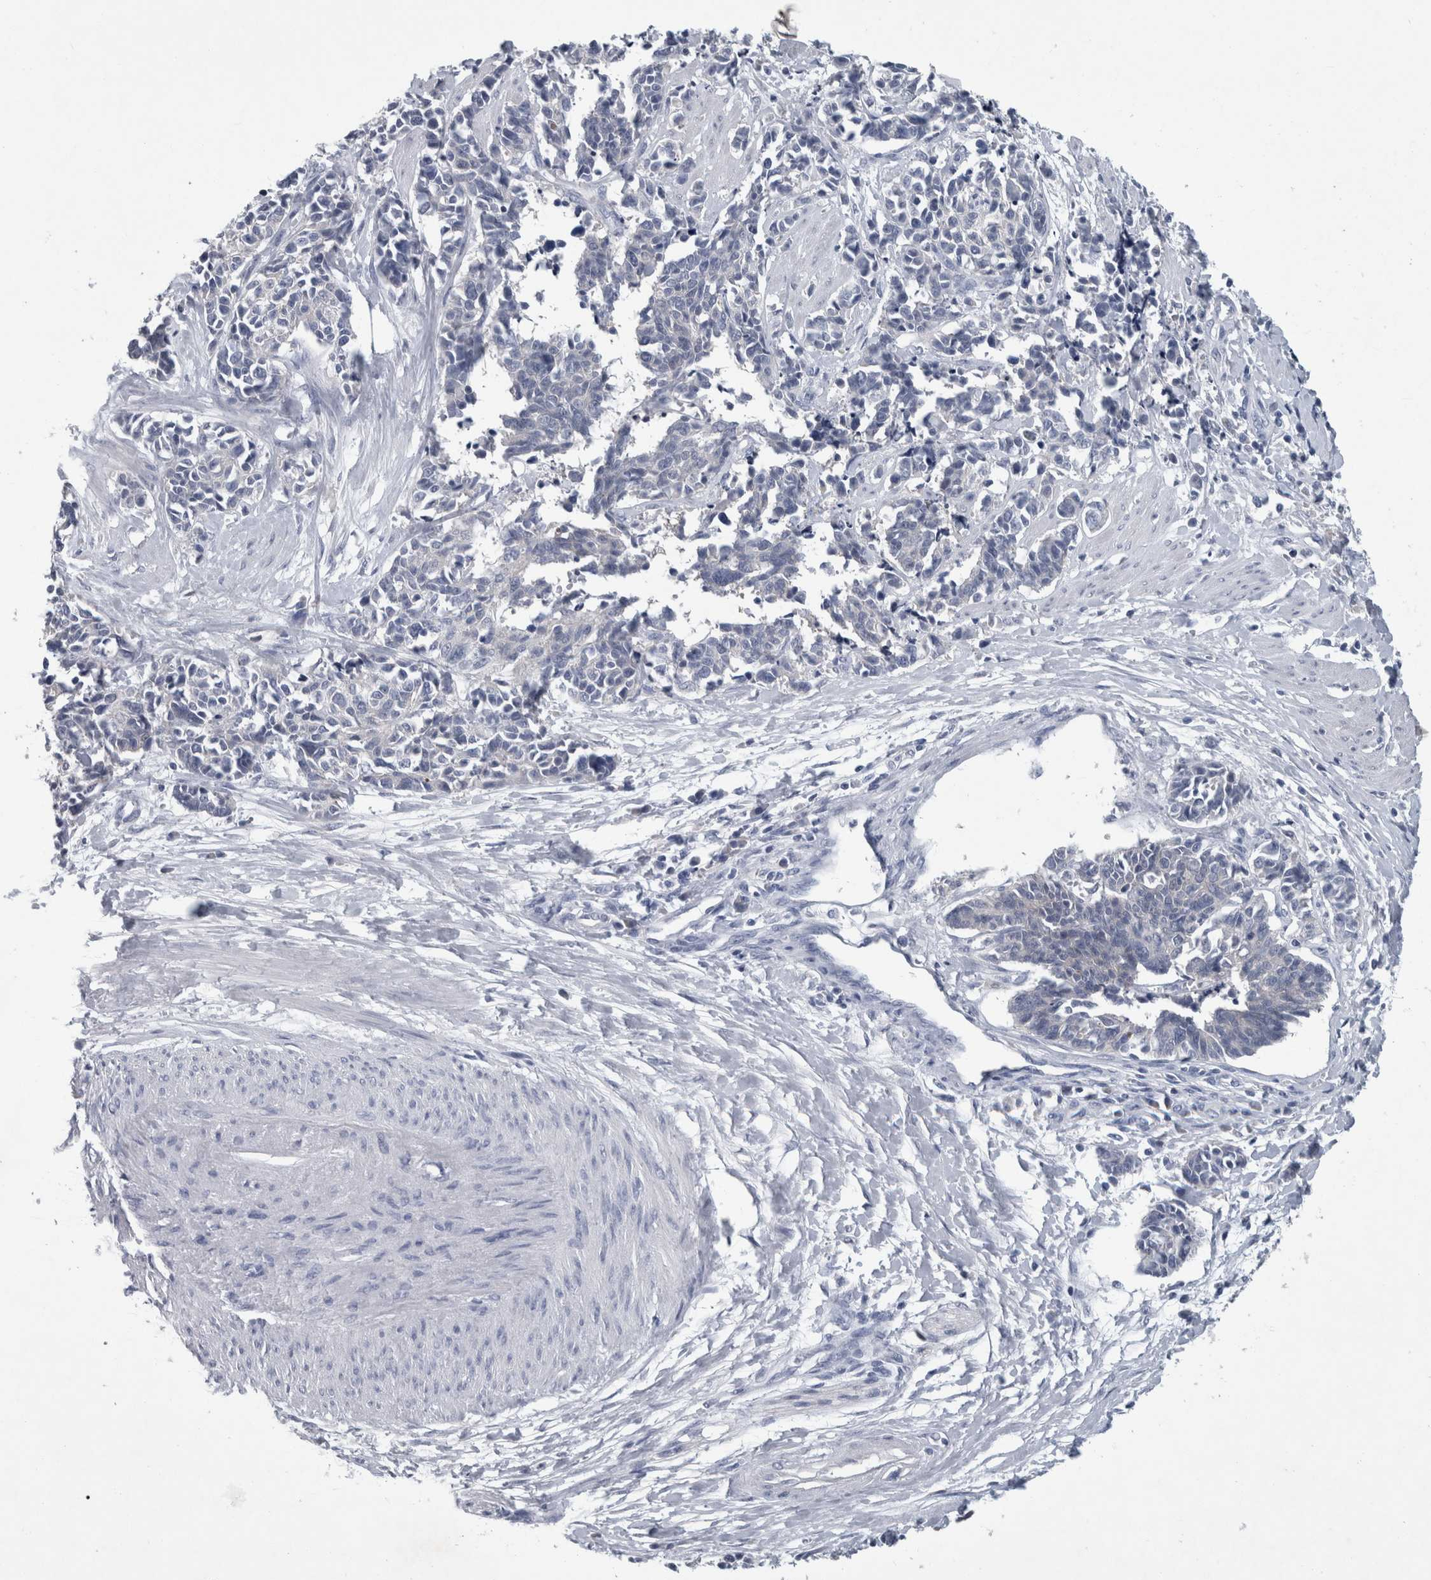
{"staining": {"intensity": "negative", "quantity": "none", "location": "none"}, "tissue": "cervical cancer", "cell_type": "Tumor cells", "image_type": "cancer", "snomed": [{"axis": "morphology", "description": "Squamous cell carcinoma, NOS"}, {"axis": "topography", "description": "Cervix"}], "caption": "Histopathology image shows no significant protein positivity in tumor cells of squamous cell carcinoma (cervical). Nuclei are stained in blue.", "gene": "FAM83H", "patient": {"sex": "female", "age": 35}}